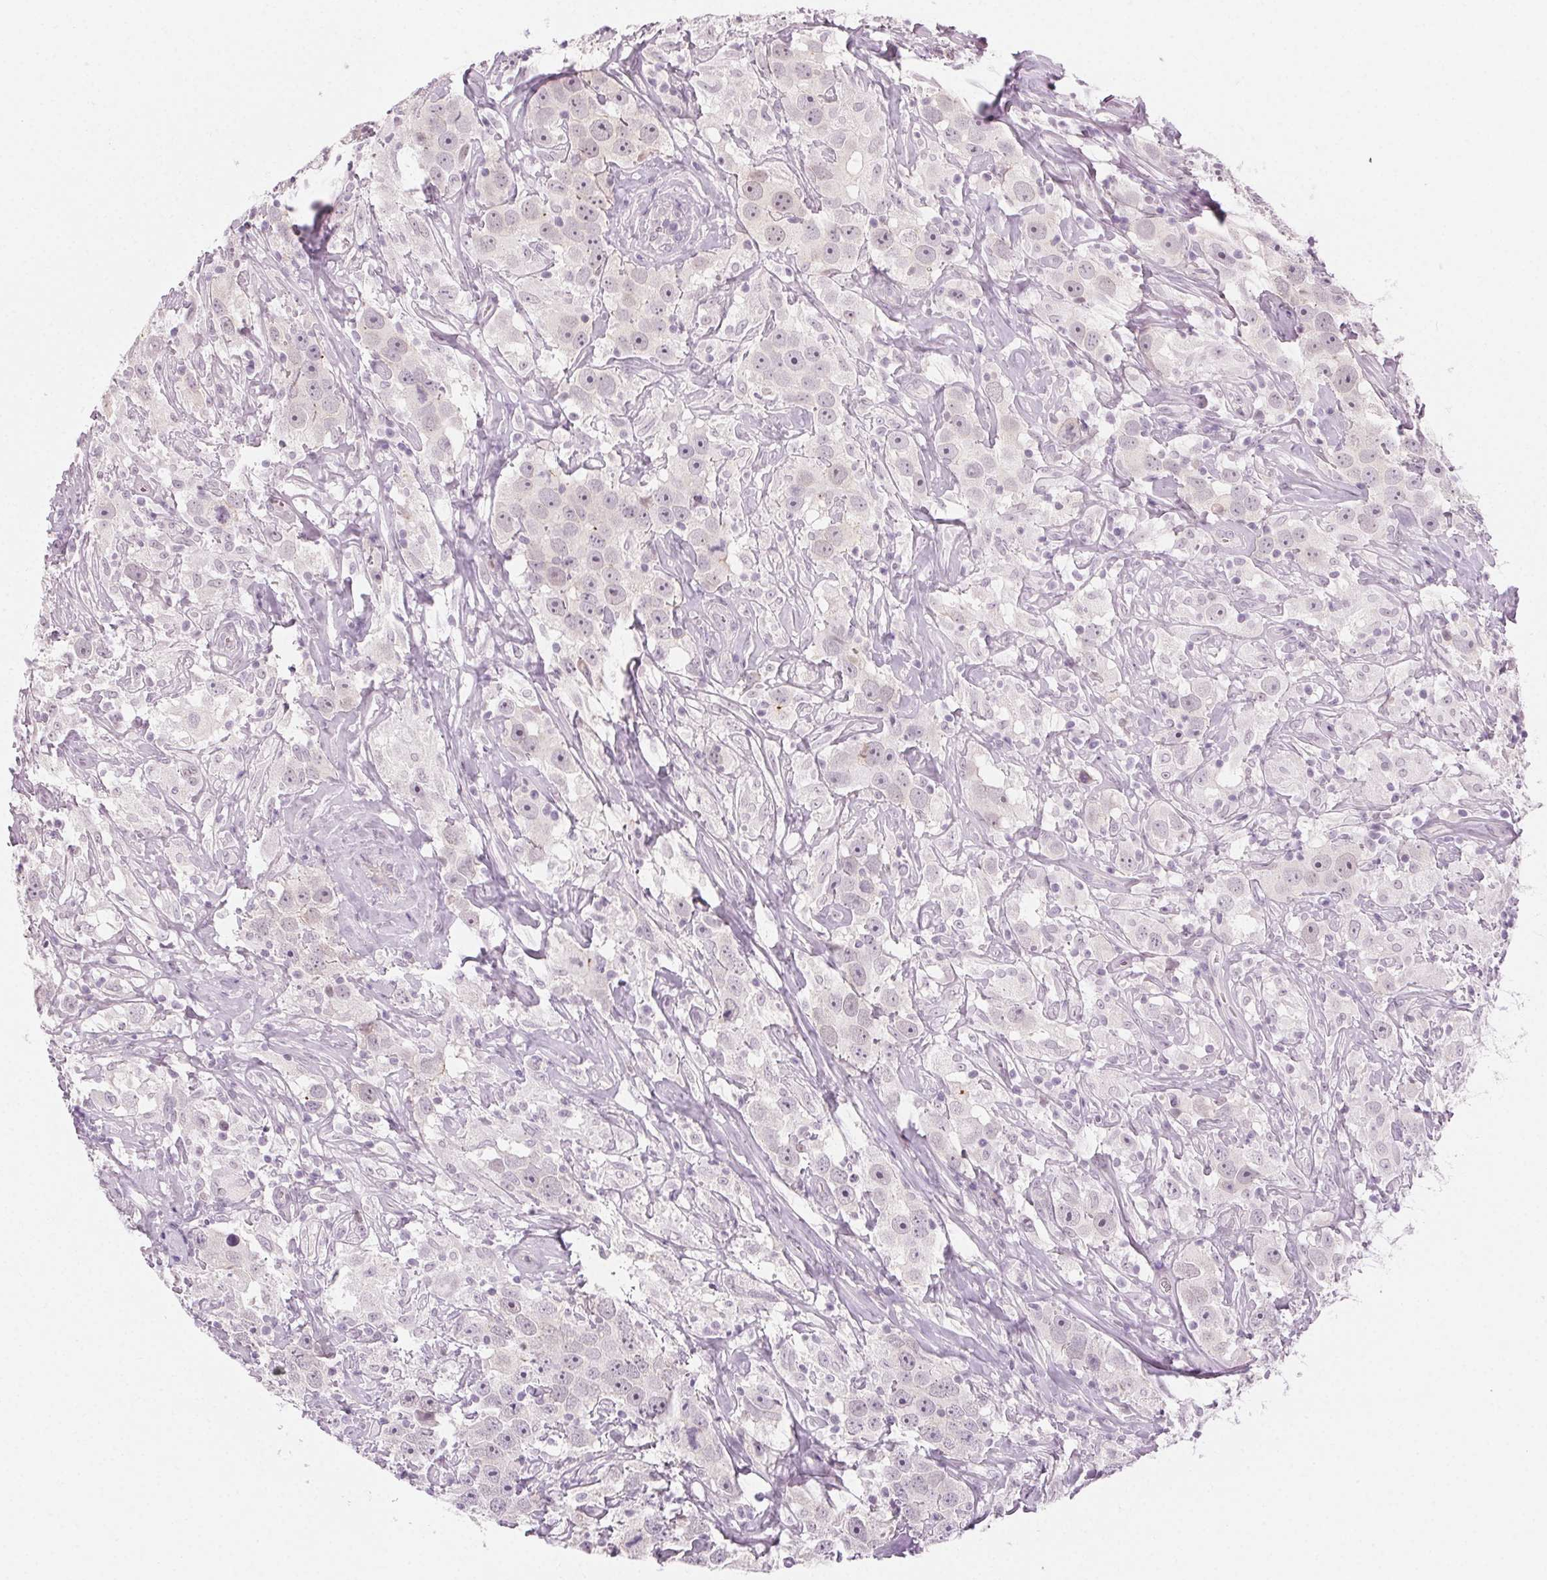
{"staining": {"intensity": "negative", "quantity": "none", "location": "none"}, "tissue": "testis cancer", "cell_type": "Tumor cells", "image_type": "cancer", "snomed": [{"axis": "morphology", "description": "Seminoma, NOS"}, {"axis": "topography", "description": "Testis"}], "caption": "Testis cancer (seminoma) was stained to show a protein in brown. There is no significant staining in tumor cells.", "gene": "HSF5", "patient": {"sex": "male", "age": 49}}